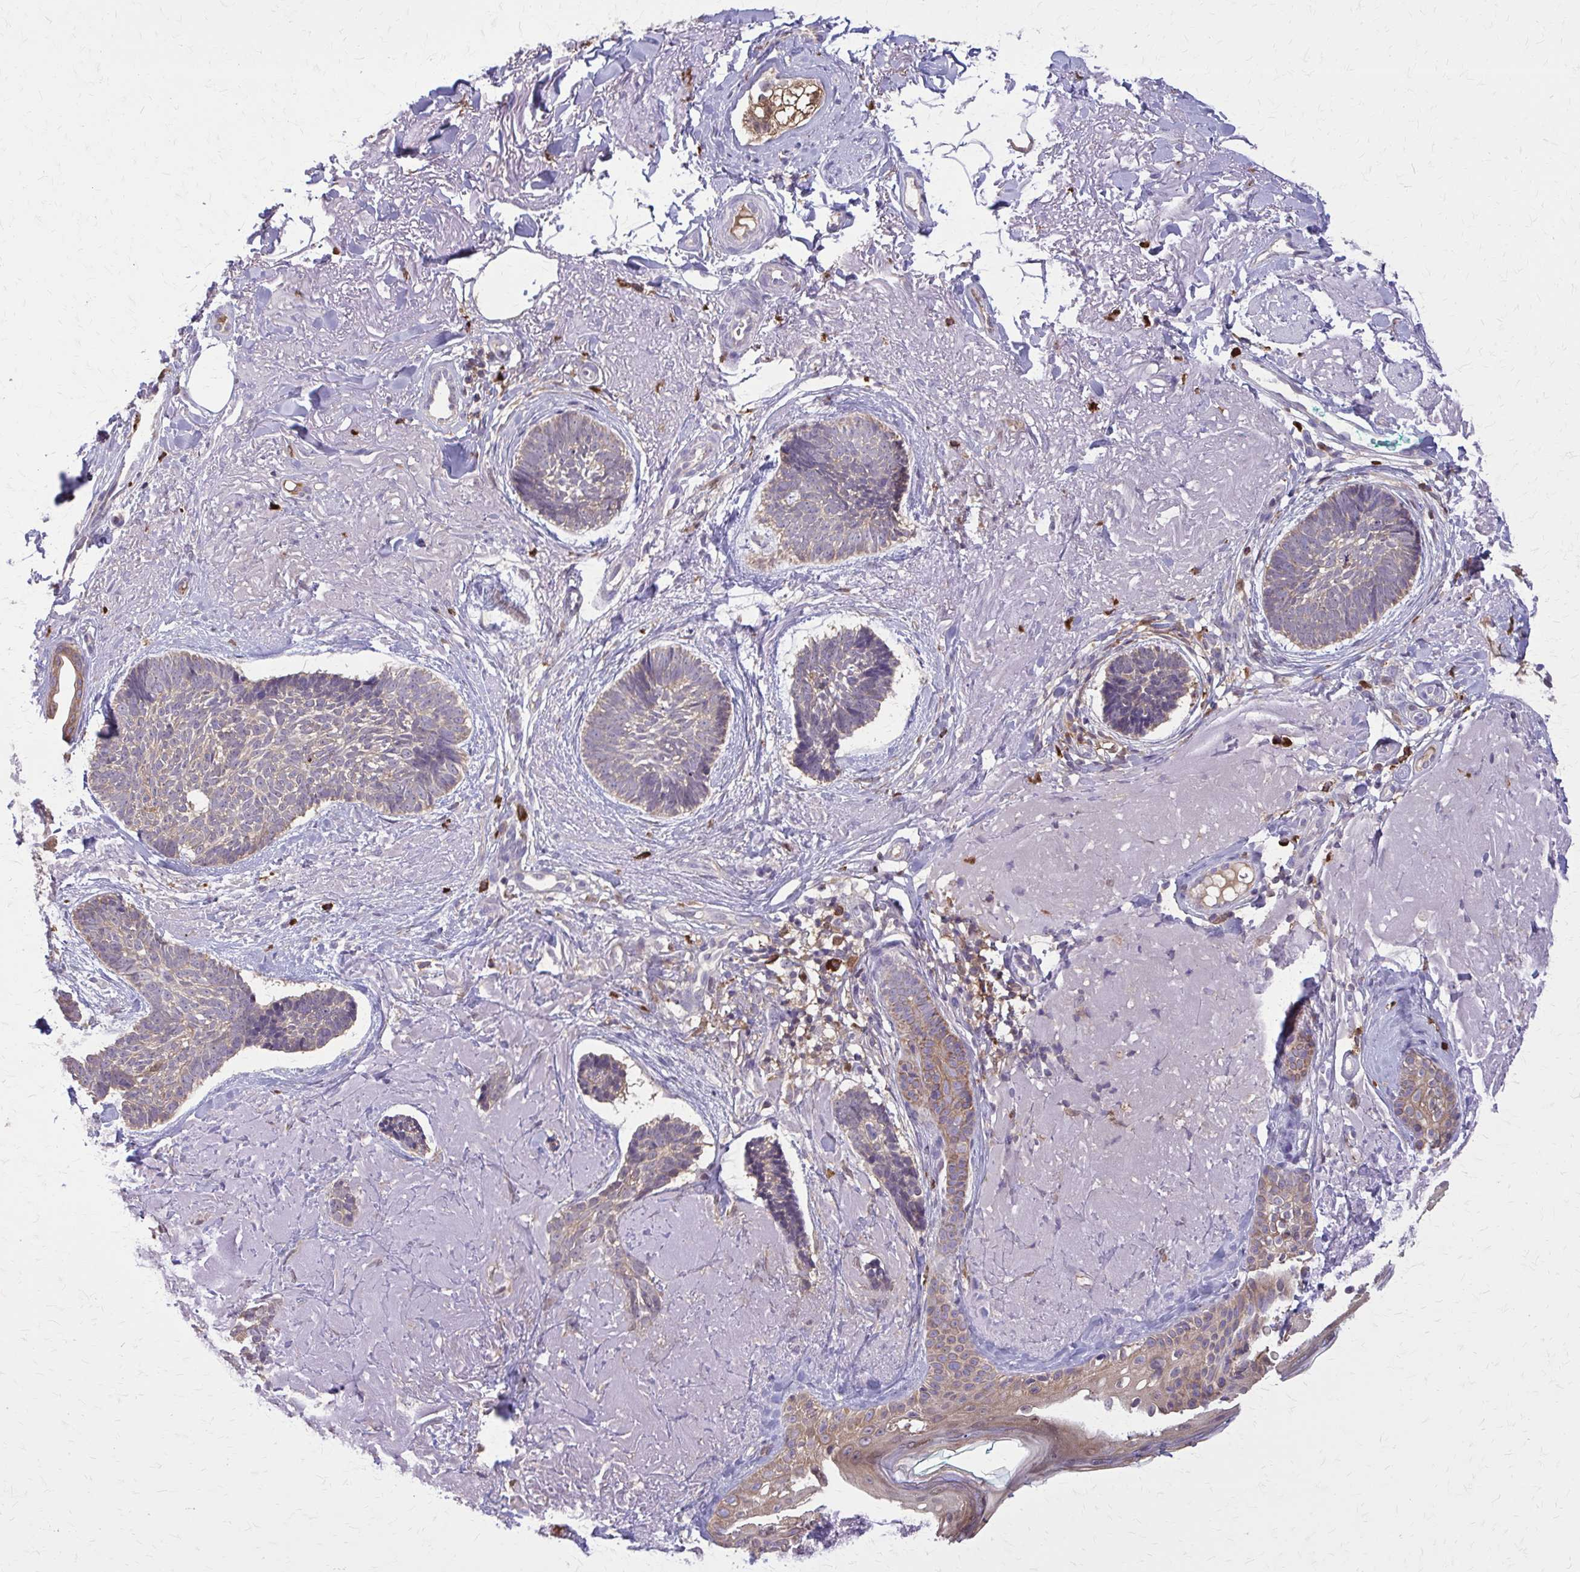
{"staining": {"intensity": "moderate", "quantity": "25%-75%", "location": "cytoplasmic/membranous"}, "tissue": "skin cancer", "cell_type": "Tumor cells", "image_type": "cancer", "snomed": [{"axis": "morphology", "description": "Basal cell carcinoma"}, {"axis": "topography", "description": "Skin"}, {"axis": "topography", "description": "Skin of face"}, {"axis": "topography", "description": "Skin of nose"}], "caption": "High-magnification brightfield microscopy of skin cancer (basal cell carcinoma) stained with DAB (brown) and counterstained with hematoxylin (blue). tumor cells exhibit moderate cytoplasmic/membranous positivity is appreciated in about25%-75% of cells.", "gene": "NRBF2", "patient": {"sex": "female", "age": 86}}